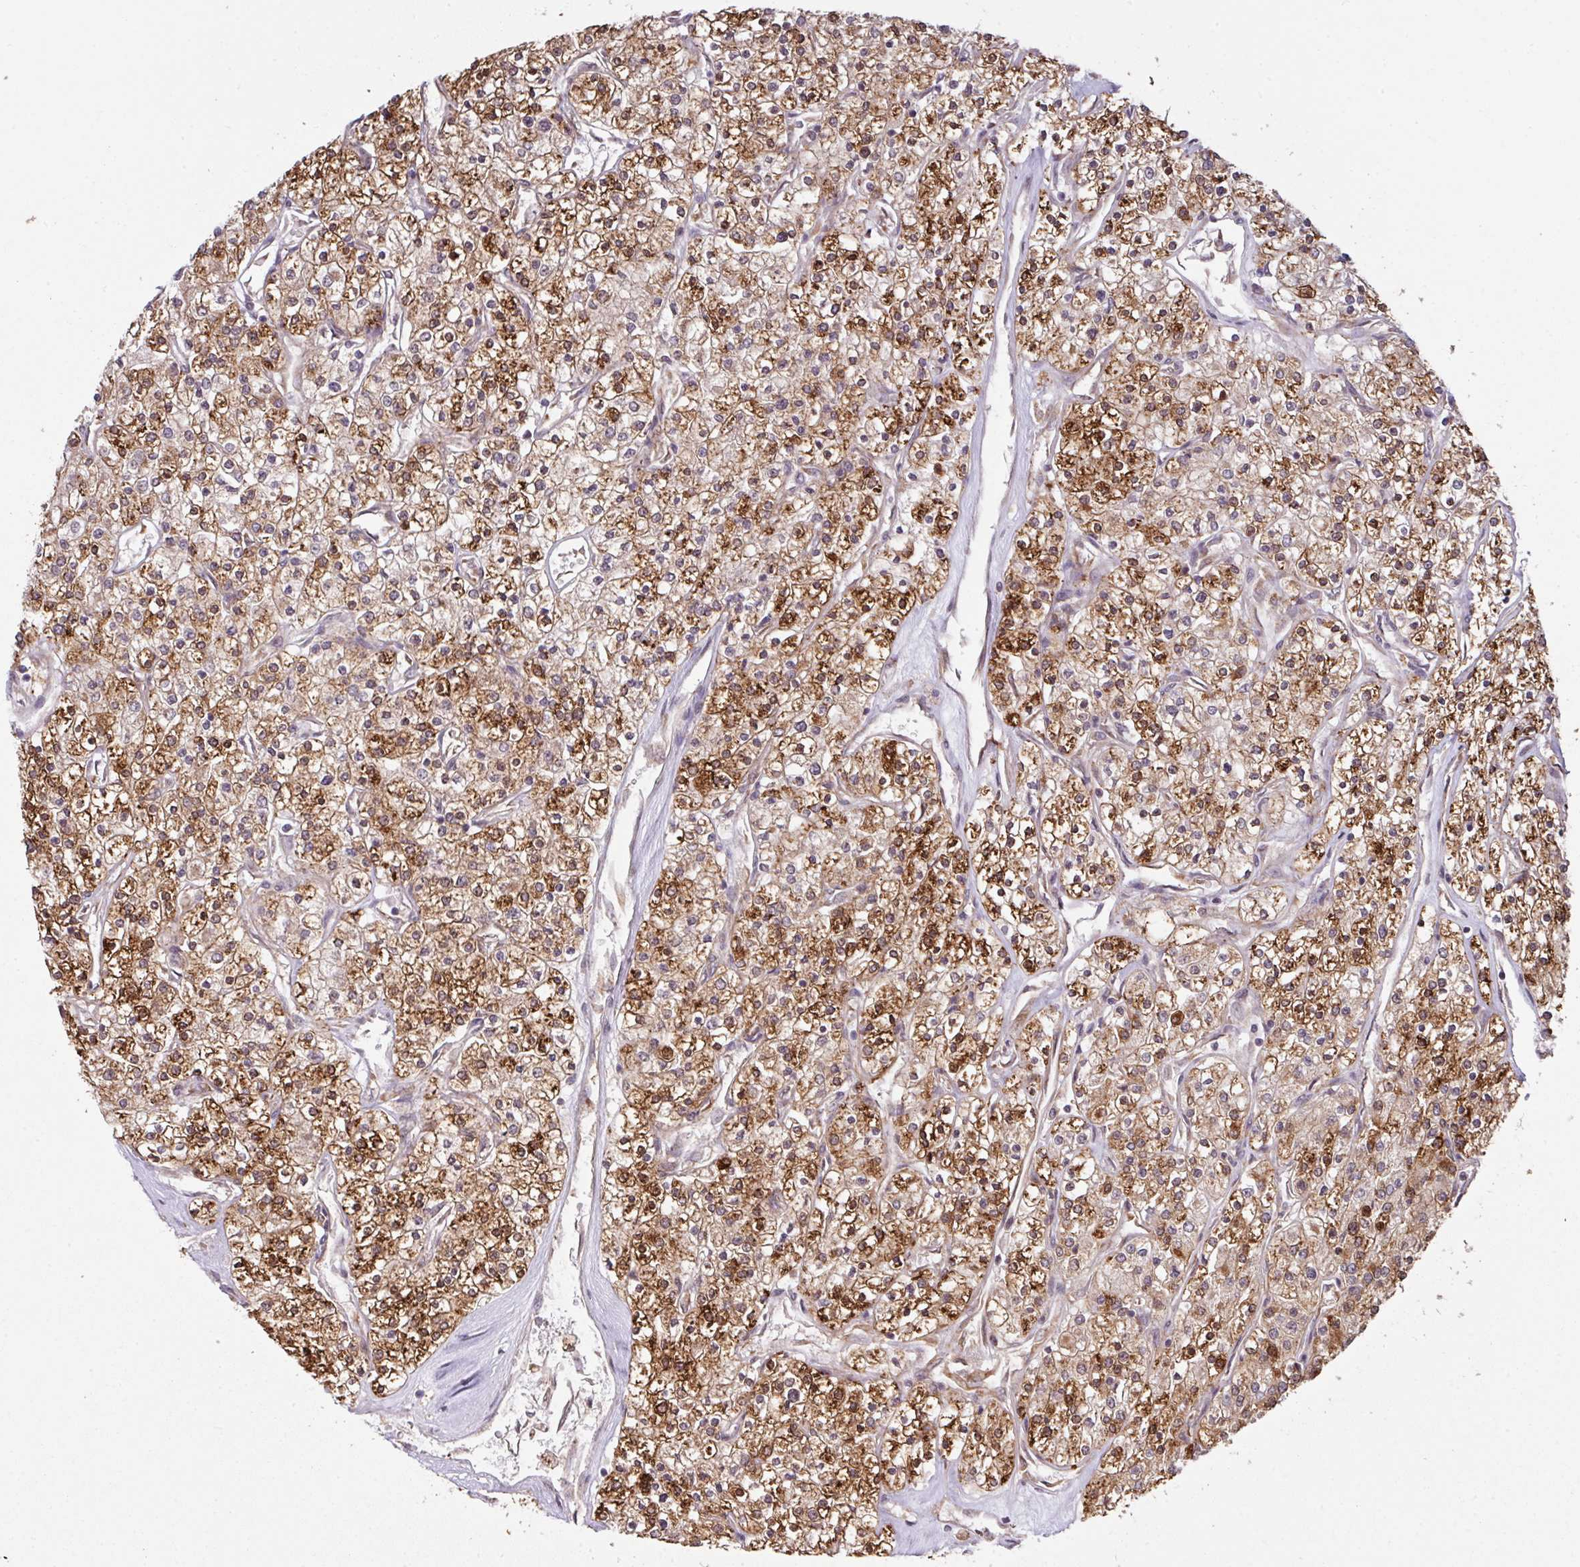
{"staining": {"intensity": "strong", "quantity": ">75%", "location": "cytoplasmic/membranous"}, "tissue": "renal cancer", "cell_type": "Tumor cells", "image_type": "cancer", "snomed": [{"axis": "morphology", "description": "Adenocarcinoma, NOS"}, {"axis": "topography", "description": "Kidney"}], "caption": "Tumor cells show strong cytoplasmic/membranous expression in approximately >75% of cells in renal adenocarcinoma.", "gene": "CYFIP2", "patient": {"sex": "male", "age": 80}}